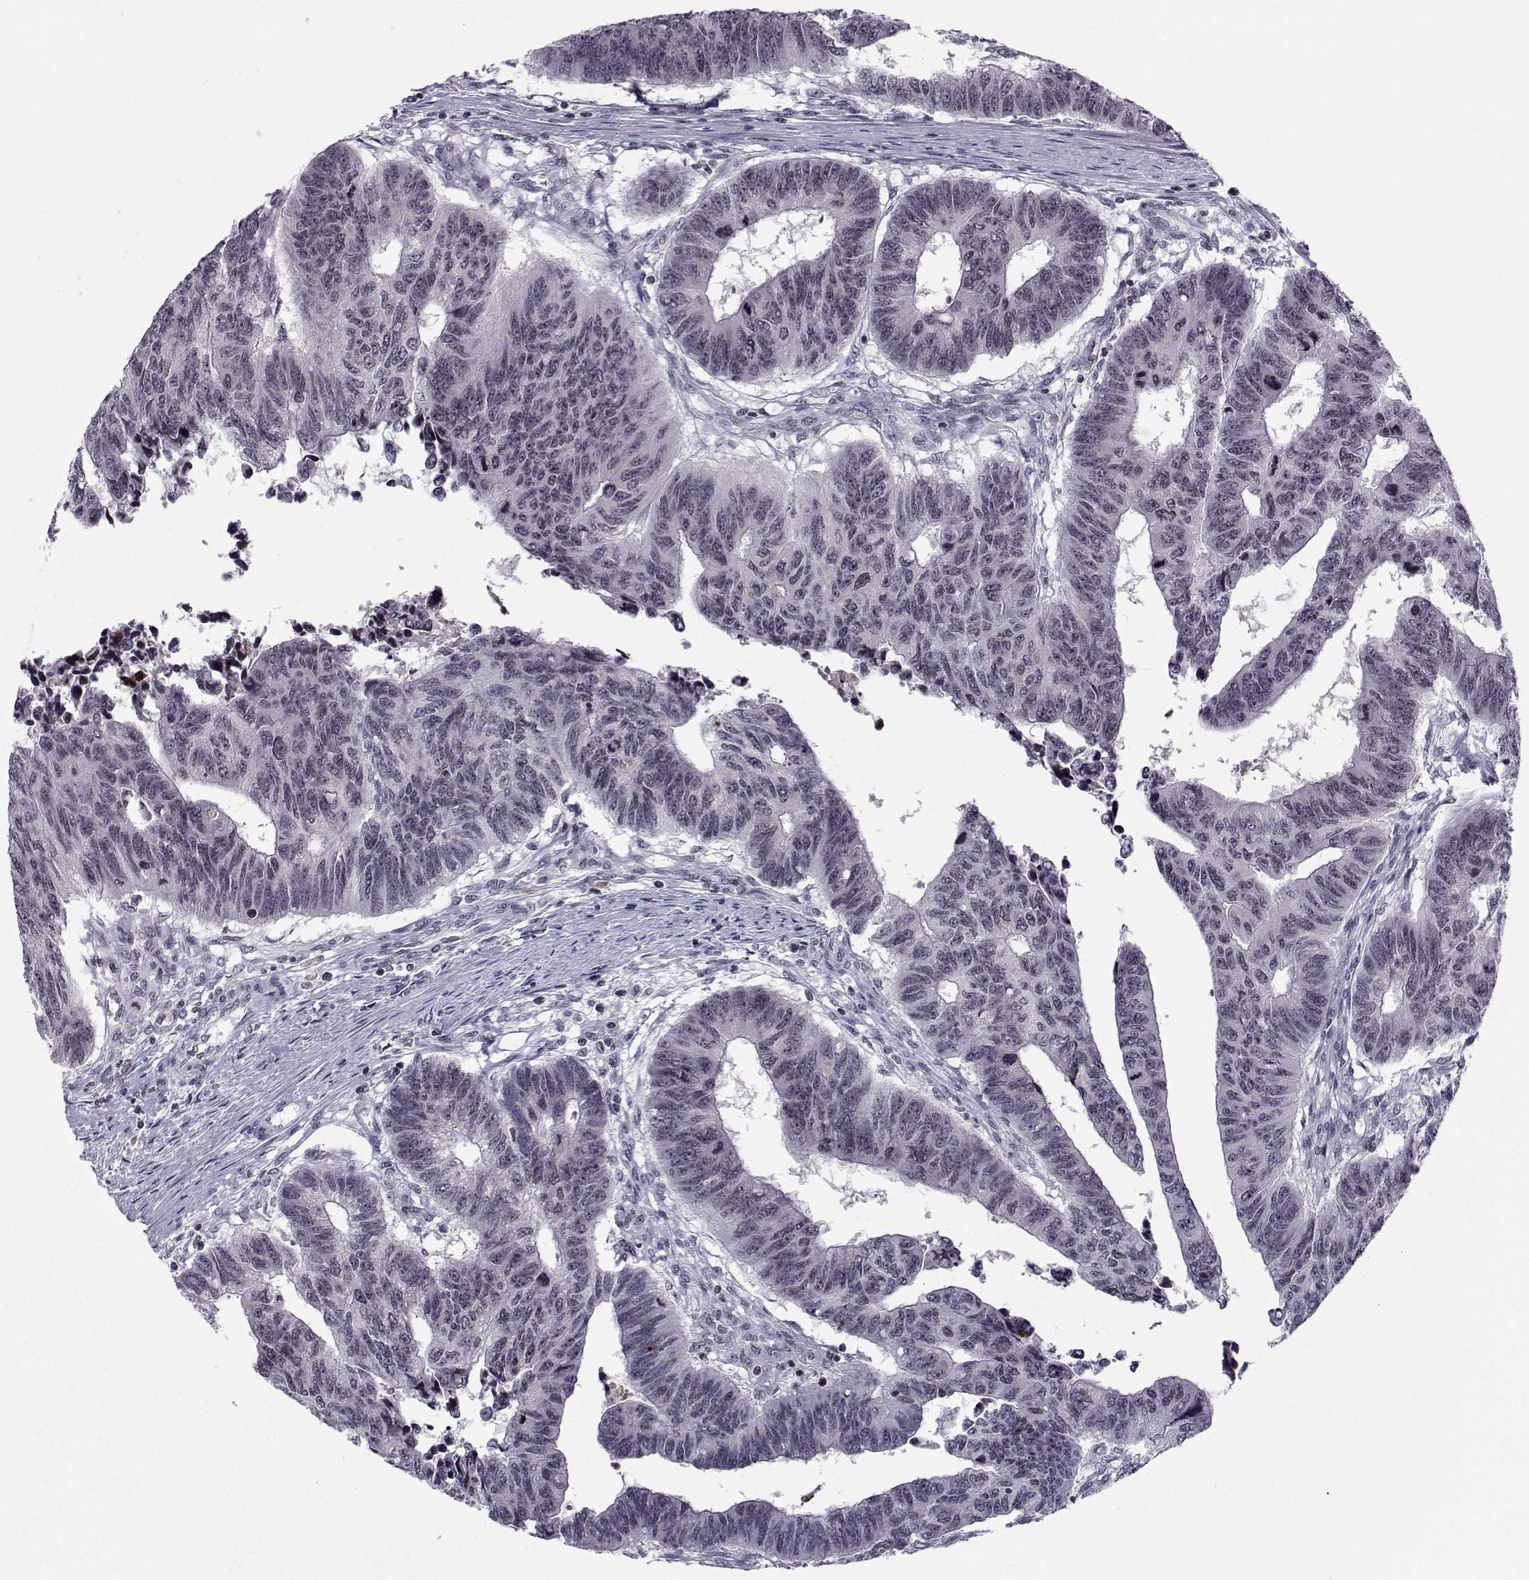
{"staining": {"intensity": "negative", "quantity": "none", "location": "none"}, "tissue": "colorectal cancer", "cell_type": "Tumor cells", "image_type": "cancer", "snomed": [{"axis": "morphology", "description": "Adenocarcinoma, NOS"}, {"axis": "topography", "description": "Rectum"}], "caption": "An image of adenocarcinoma (colorectal) stained for a protein demonstrates no brown staining in tumor cells. (Stains: DAB immunohistochemistry with hematoxylin counter stain, Microscopy: brightfield microscopy at high magnification).", "gene": "MARCHF4", "patient": {"sex": "female", "age": 85}}